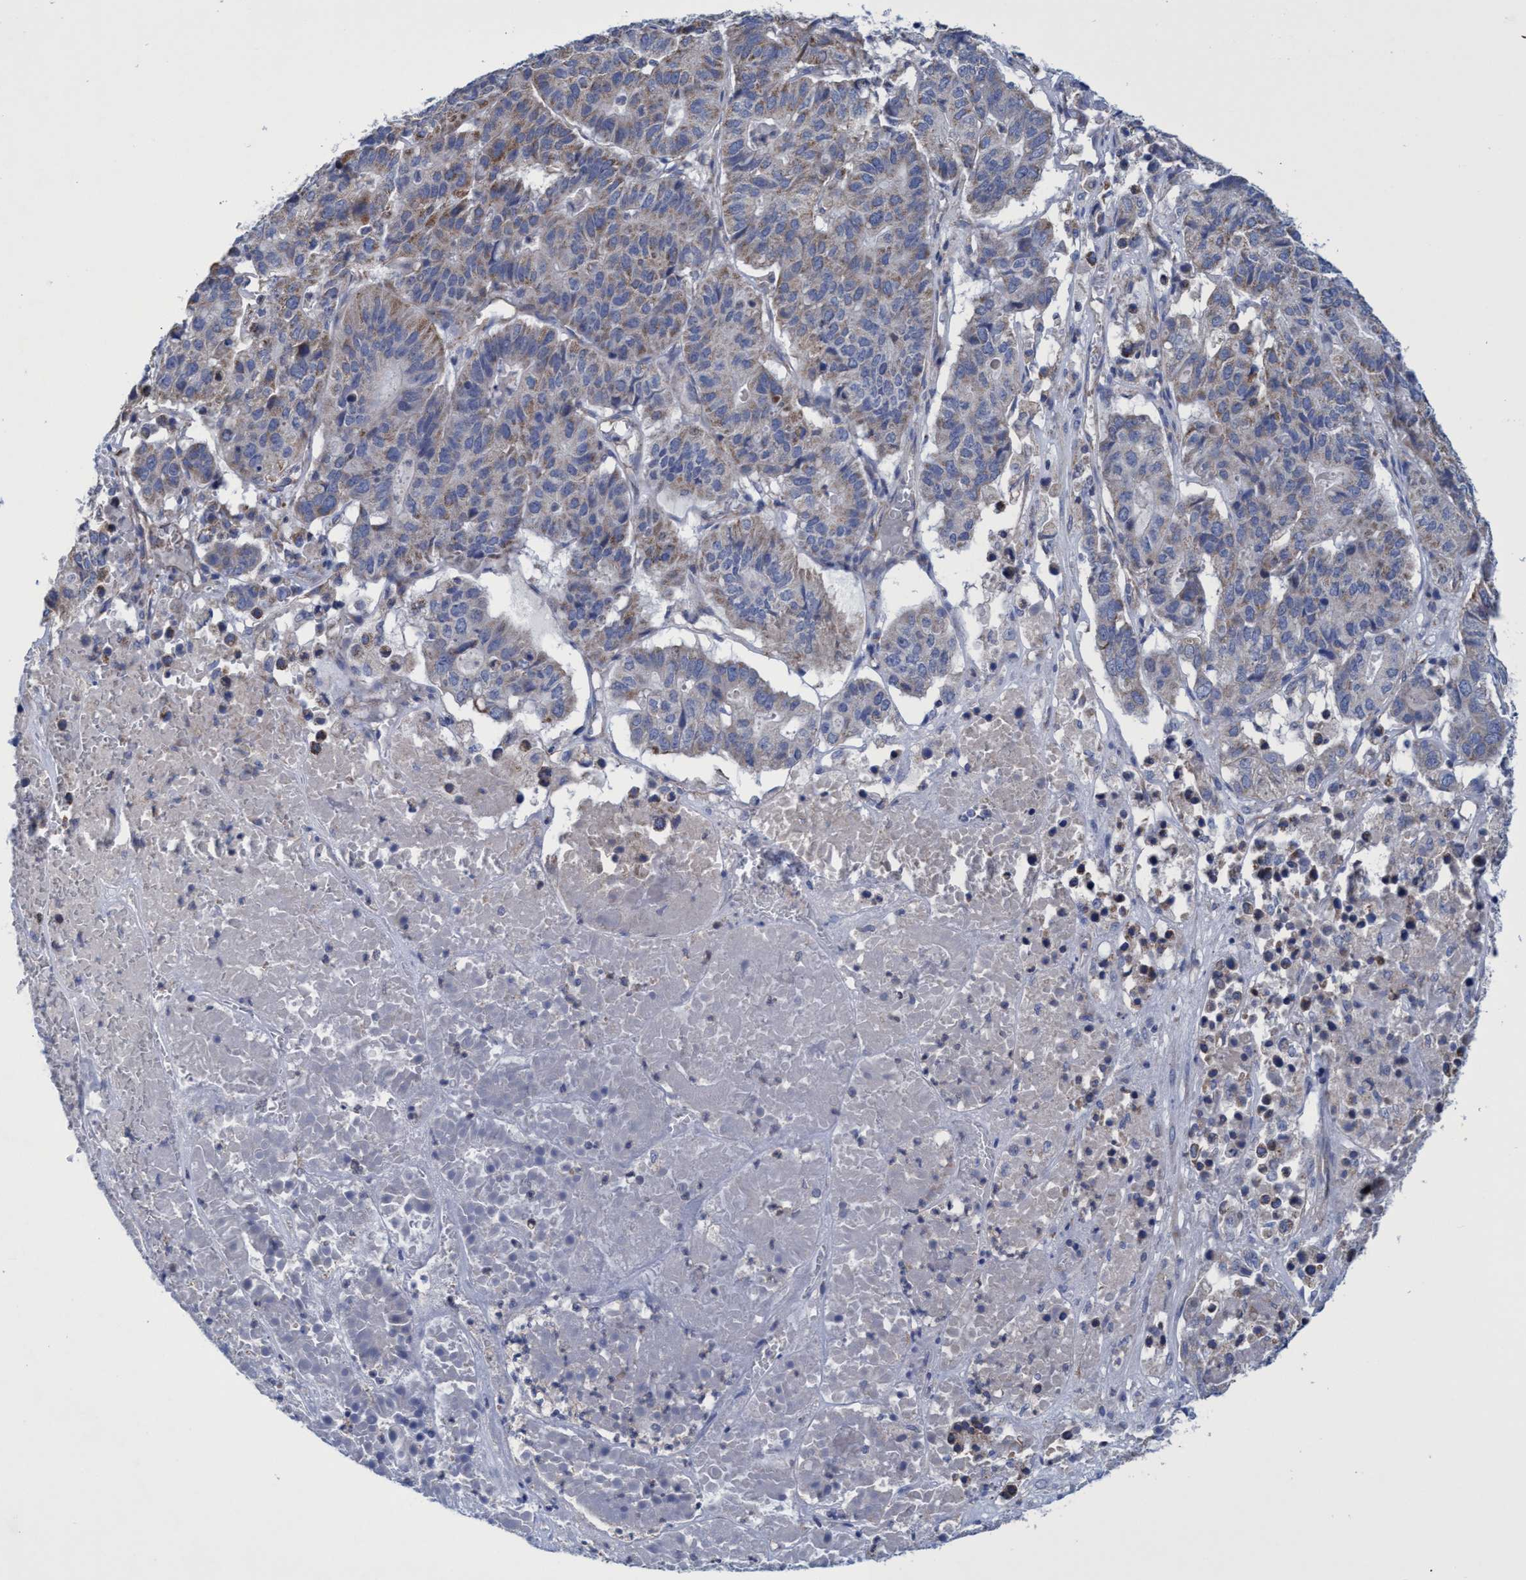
{"staining": {"intensity": "weak", "quantity": "25%-75%", "location": "cytoplasmic/membranous"}, "tissue": "pancreatic cancer", "cell_type": "Tumor cells", "image_type": "cancer", "snomed": [{"axis": "morphology", "description": "Adenocarcinoma, NOS"}, {"axis": "topography", "description": "Pancreas"}], "caption": "A brown stain labels weak cytoplasmic/membranous positivity of a protein in human pancreatic adenocarcinoma tumor cells.", "gene": "ZNF750", "patient": {"sex": "male", "age": 50}}